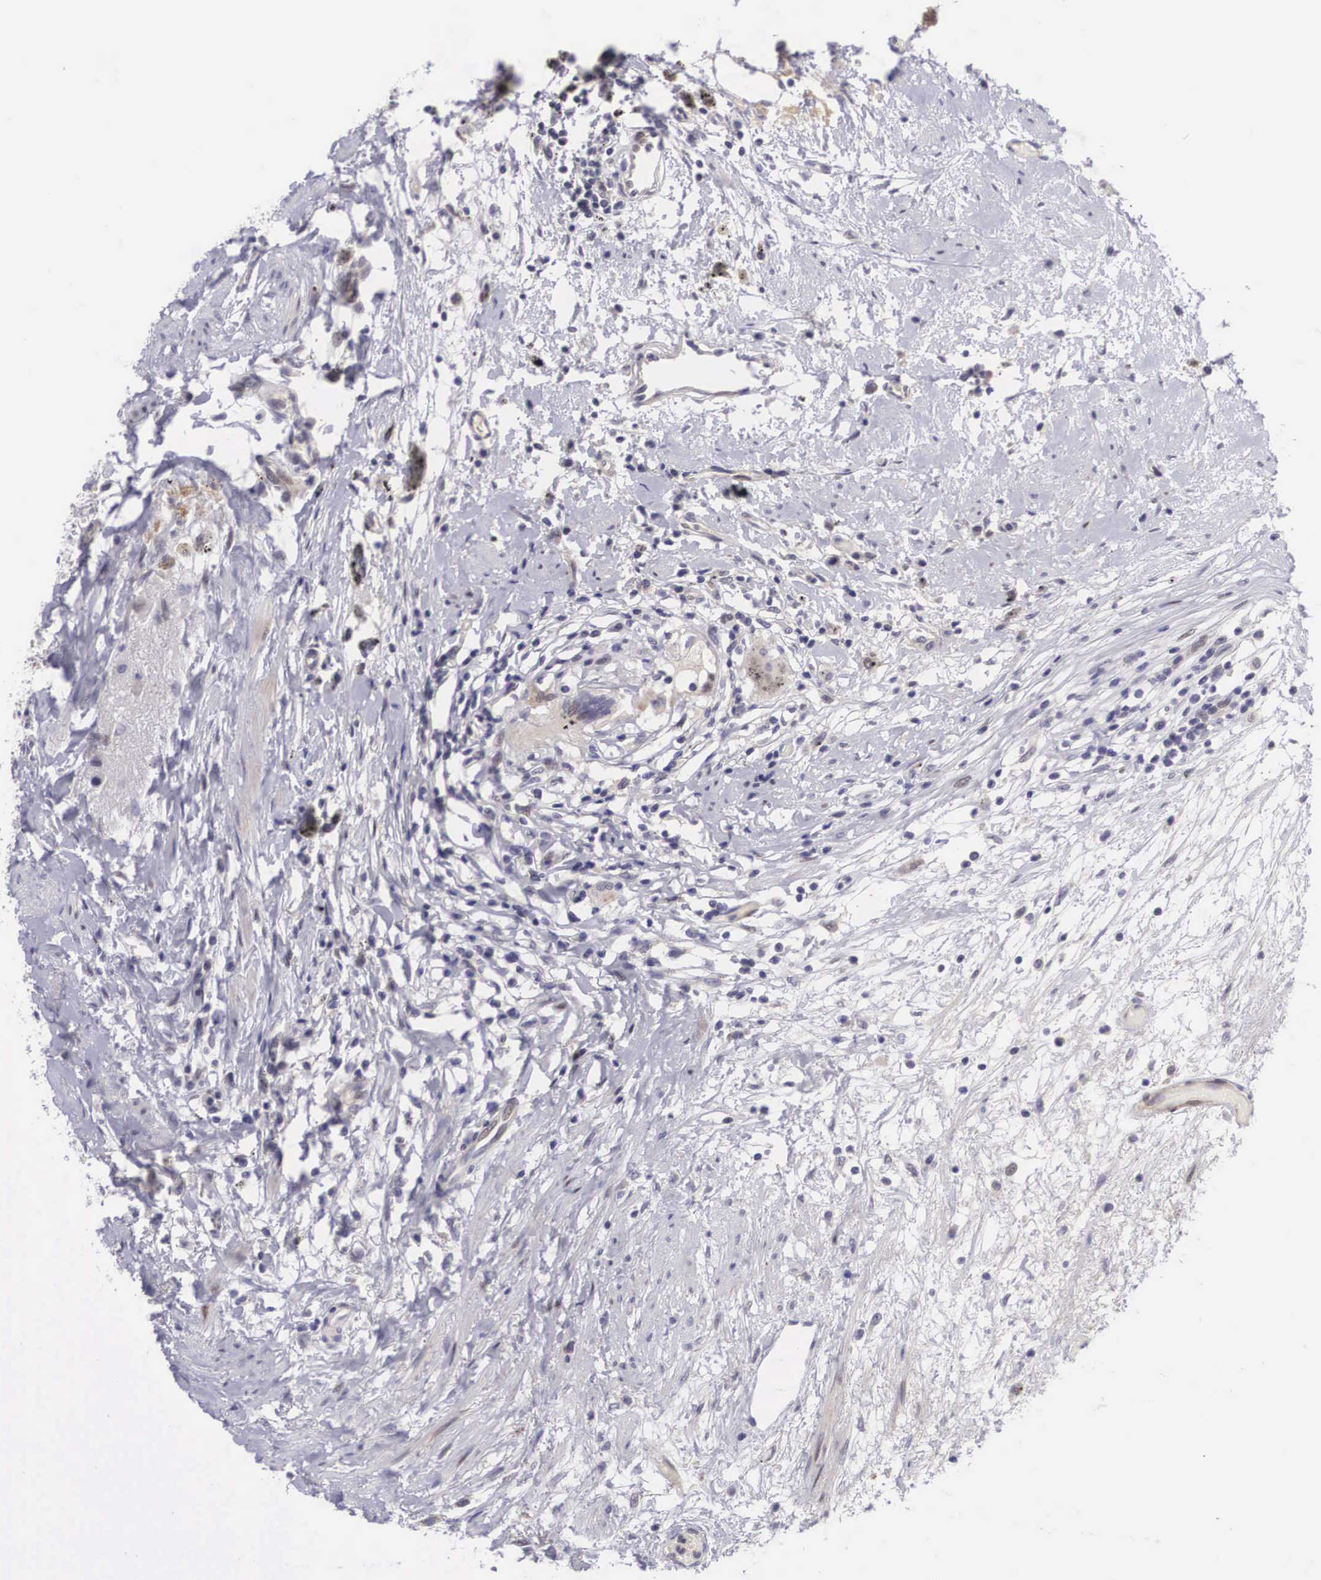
{"staining": {"intensity": "moderate", "quantity": "25%-75%", "location": "cytoplasmic/membranous,nuclear"}, "tissue": "urothelial cancer", "cell_type": "Tumor cells", "image_type": "cancer", "snomed": [{"axis": "morphology", "description": "Urothelial carcinoma, High grade"}, {"axis": "topography", "description": "Urinary bladder"}], "caption": "Immunohistochemical staining of urothelial cancer demonstrates medium levels of moderate cytoplasmic/membranous and nuclear positivity in approximately 25%-75% of tumor cells.", "gene": "EMID1", "patient": {"sex": "male", "age": 78}}